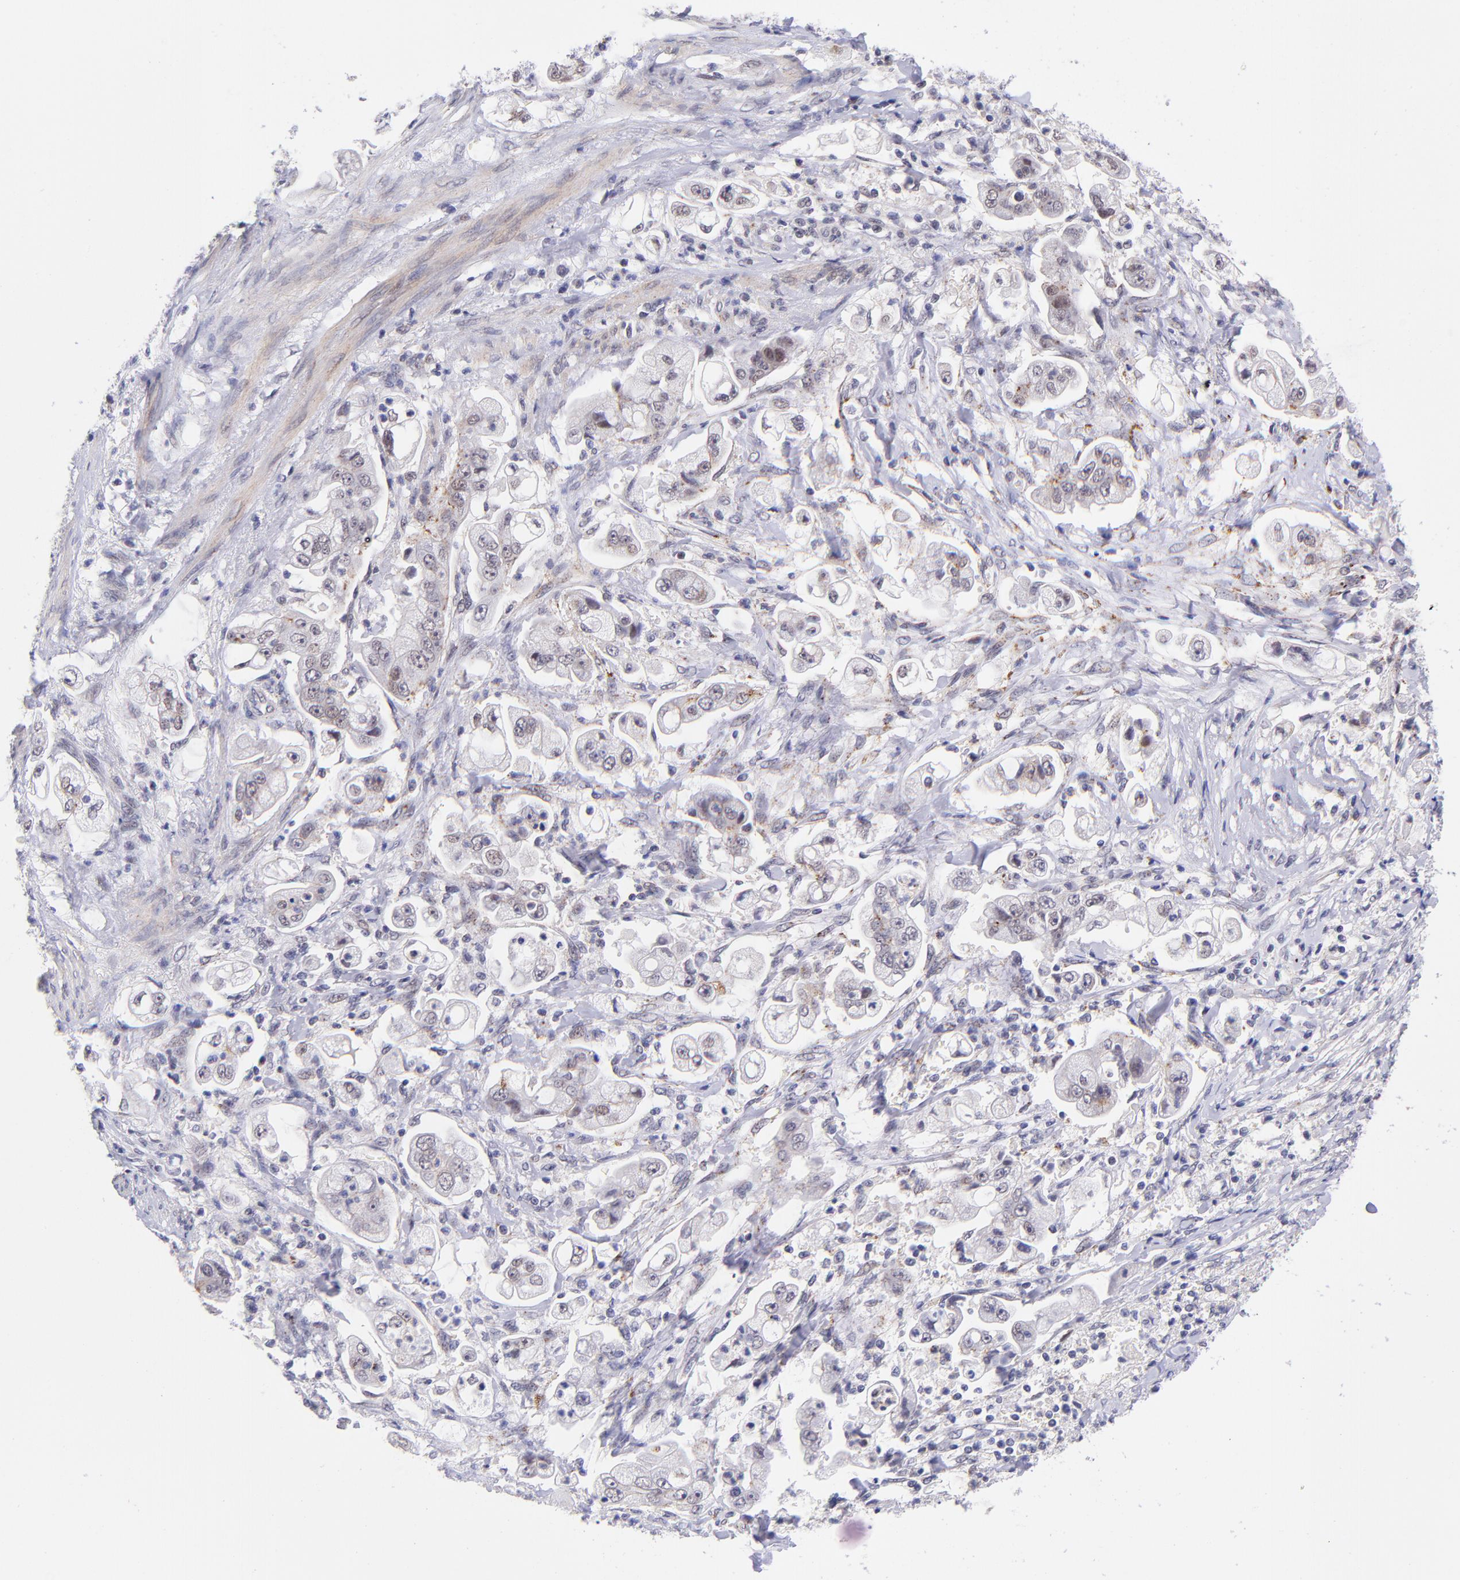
{"staining": {"intensity": "moderate", "quantity": "<25%", "location": "nuclear"}, "tissue": "stomach cancer", "cell_type": "Tumor cells", "image_type": "cancer", "snomed": [{"axis": "morphology", "description": "Adenocarcinoma, NOS"}, {"axis": "topography", "description": "Stomach"}], "caption": "Moderate nuclear positivity for a protein is seen in approximately <25% of tumor cells of adenocarcinoma (stomach) using IHC.", "gene": "SOX6", "patient": {"sex": "male", "age": 62}}